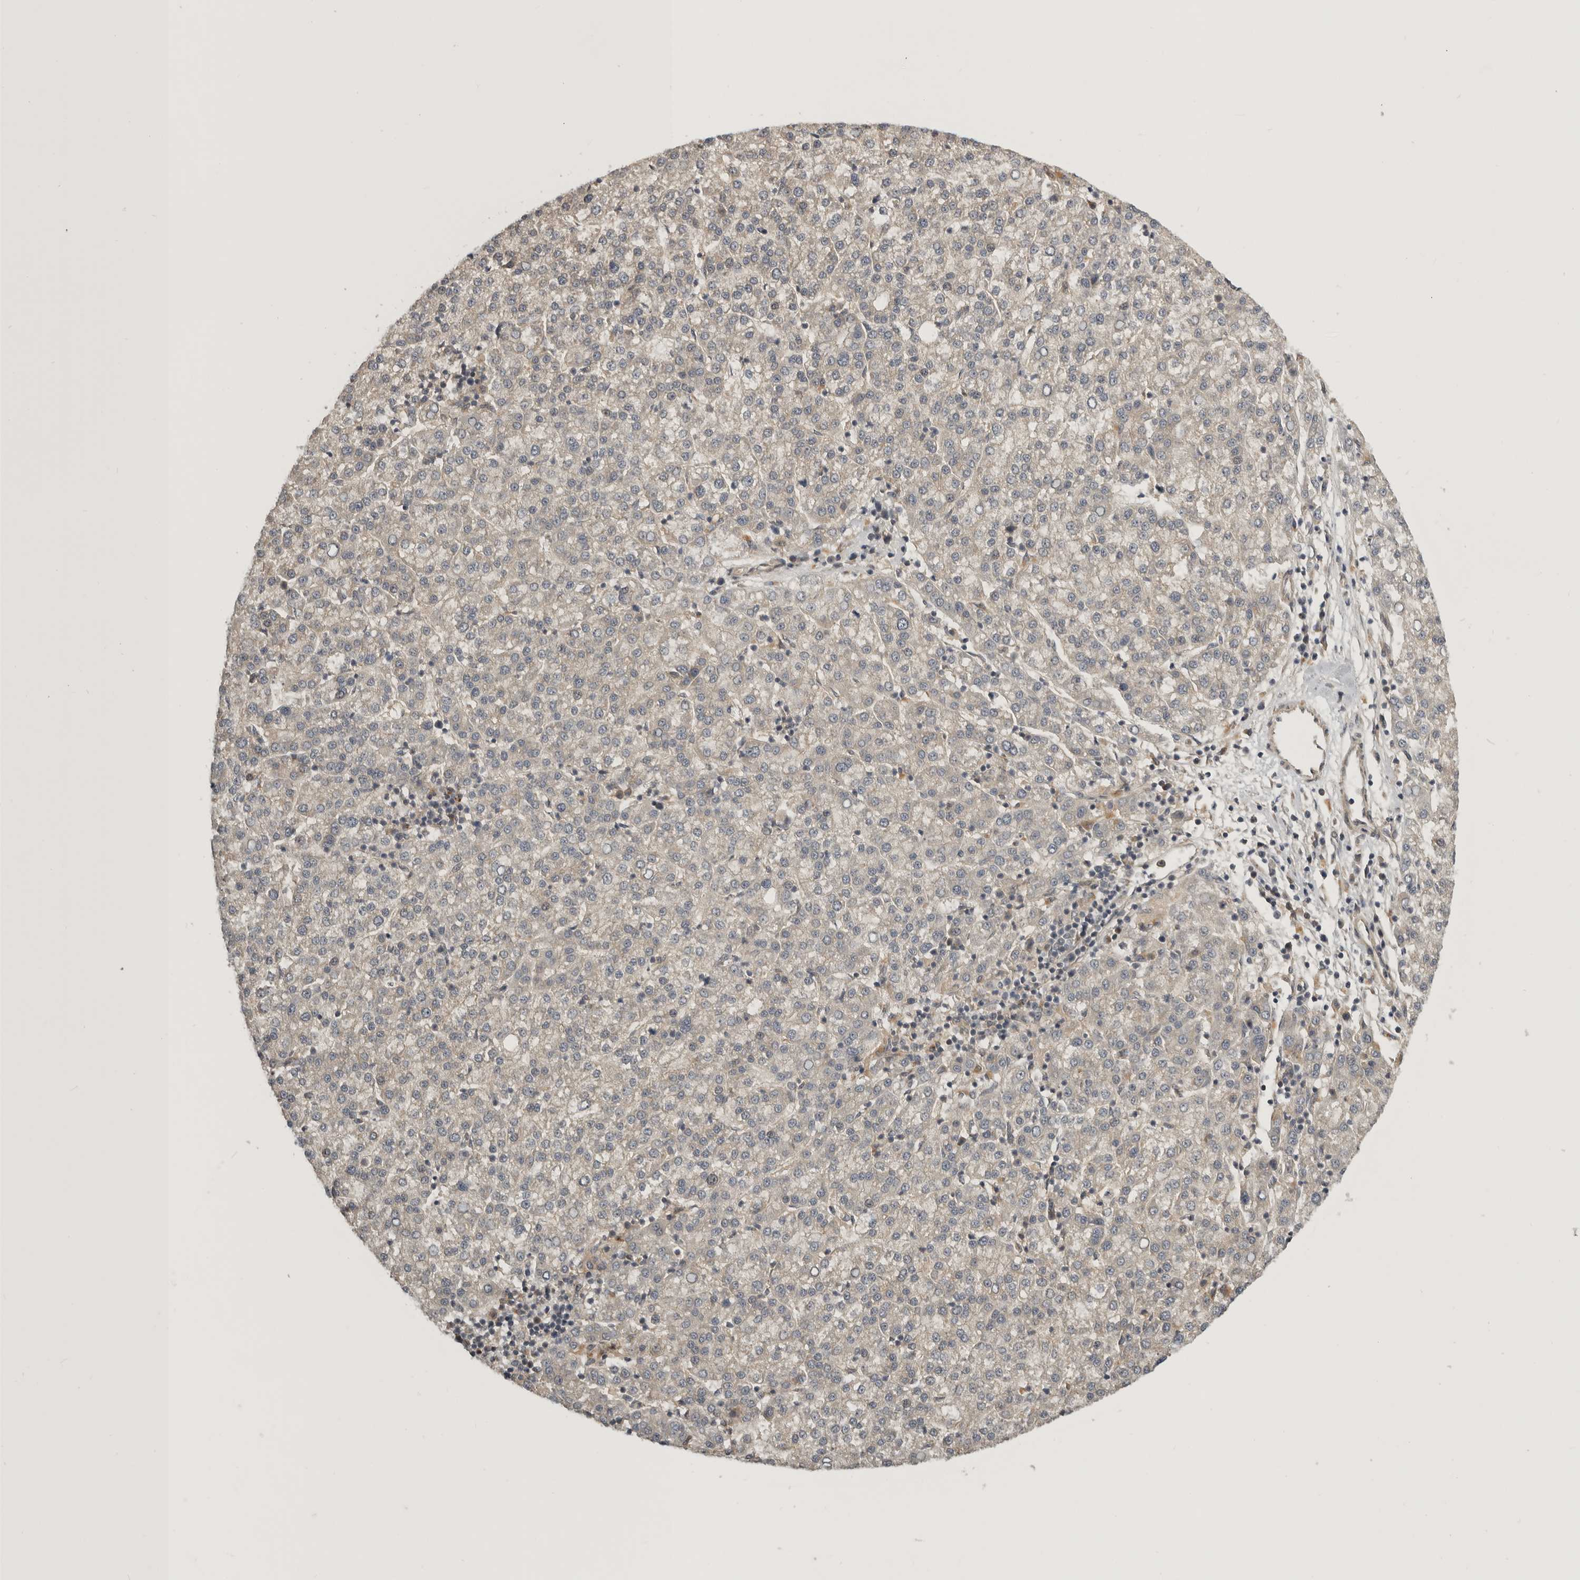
{"staining": {"intensity": "negative", "quantity": "none", "location": "none"}, "tissue": "liver cancer", "cell_type": "Tumor cells", "image_type": "cancer", "snomed": [{"axis": "morphology", "description": "Carcinoma, Hepatocellular, NOS"}, {"axis": "topography", "description": "Liver"}], "caption": "A micrograph of human liver hepatocellular carcinoma is negative for staining in tumor cells.", "gene": "CUEDC1", "patient": {"sex": "female", "age": 58}}